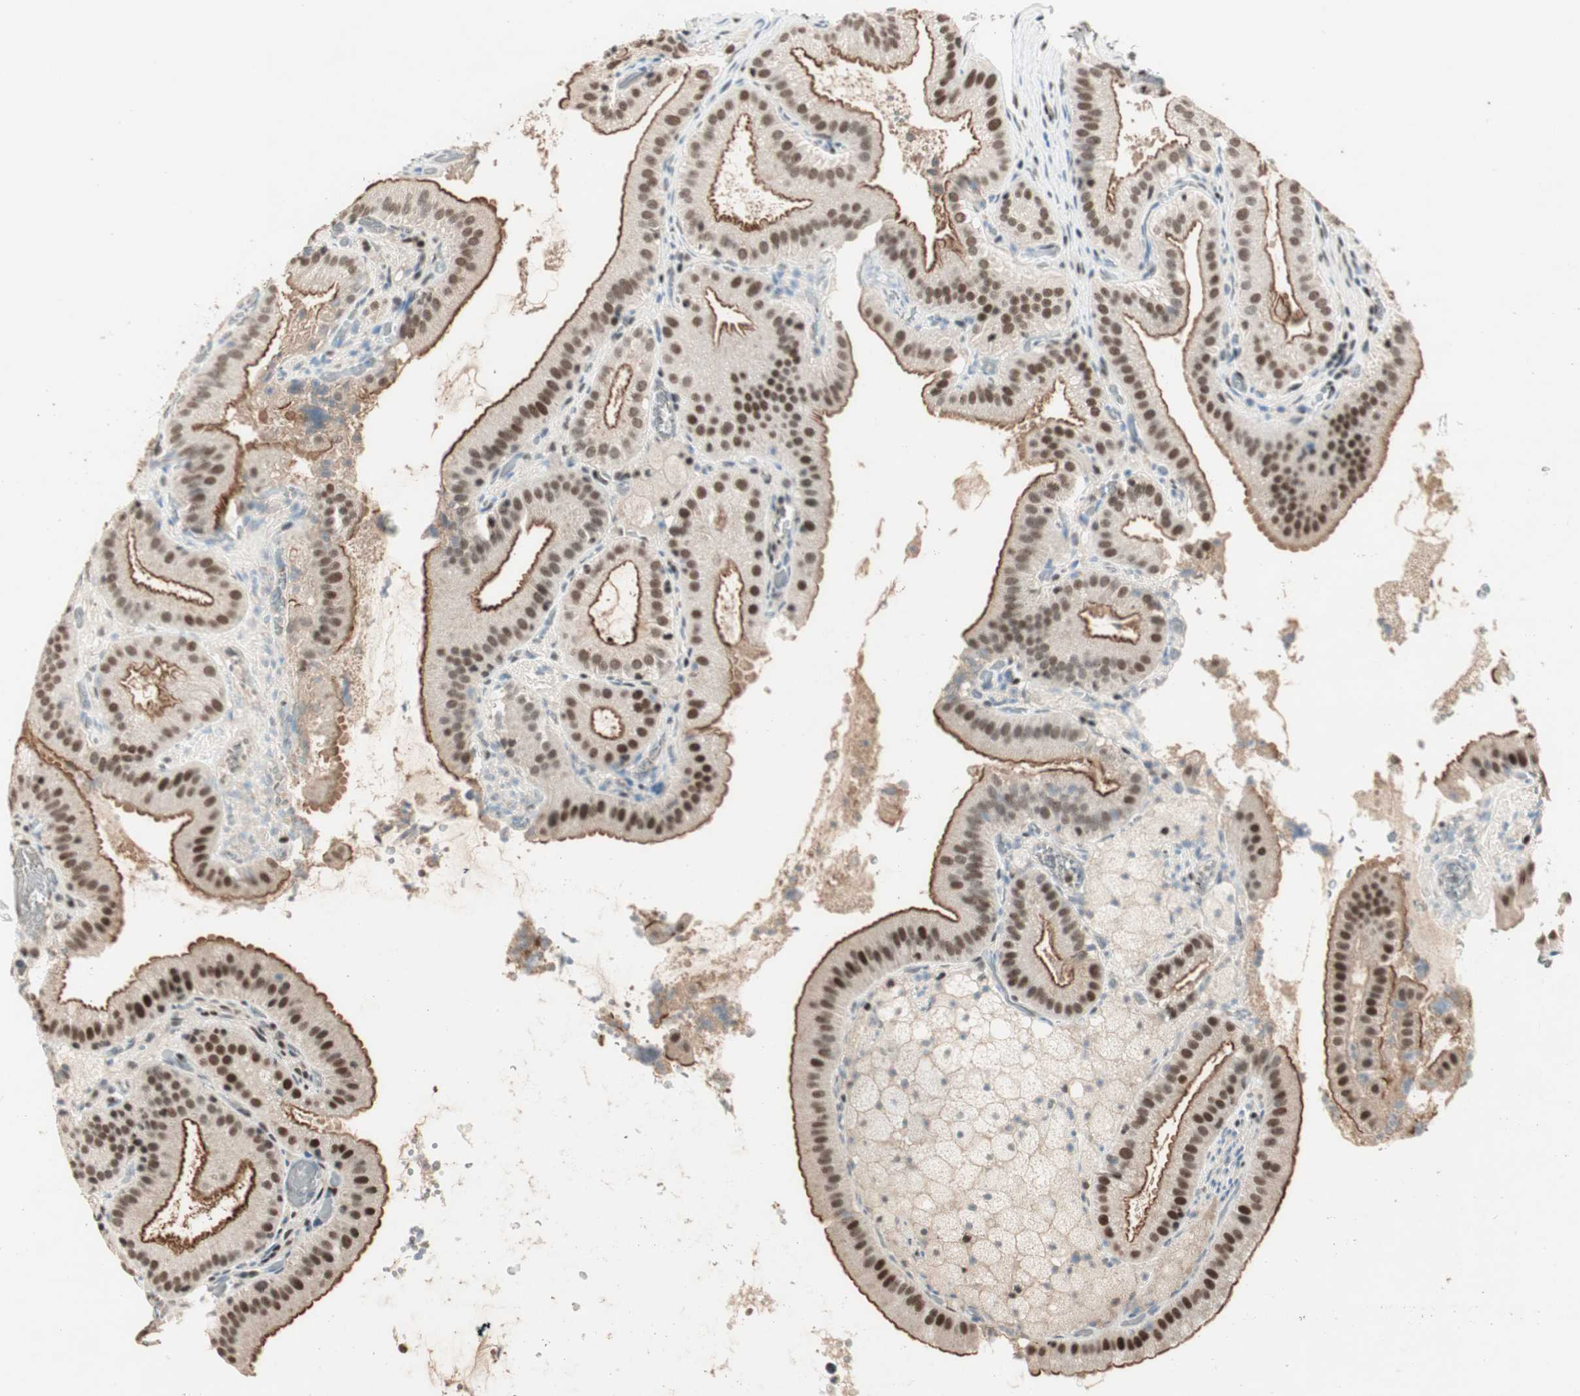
{"staining": {"intensity": "strong", "quantity": ">75%", "location": "cytoplasmic/membranous,nuclear"}, "tissue": "gallbladder", "cell_type": "Glandular cells", "image_type": "normal", "snomed": [{"axis": "morphology", "description": "Normal tissue, NOS"}, {"axis": "topography", "description": "Gallbladder"}], "caption": "Protein staining displays strong cytoplasmic/membranous,nuclear expression in about >75% of glandular cells in benign gallbladder.", "gene": "MDC1", "patient": {"sex": "male", "age": 54}}